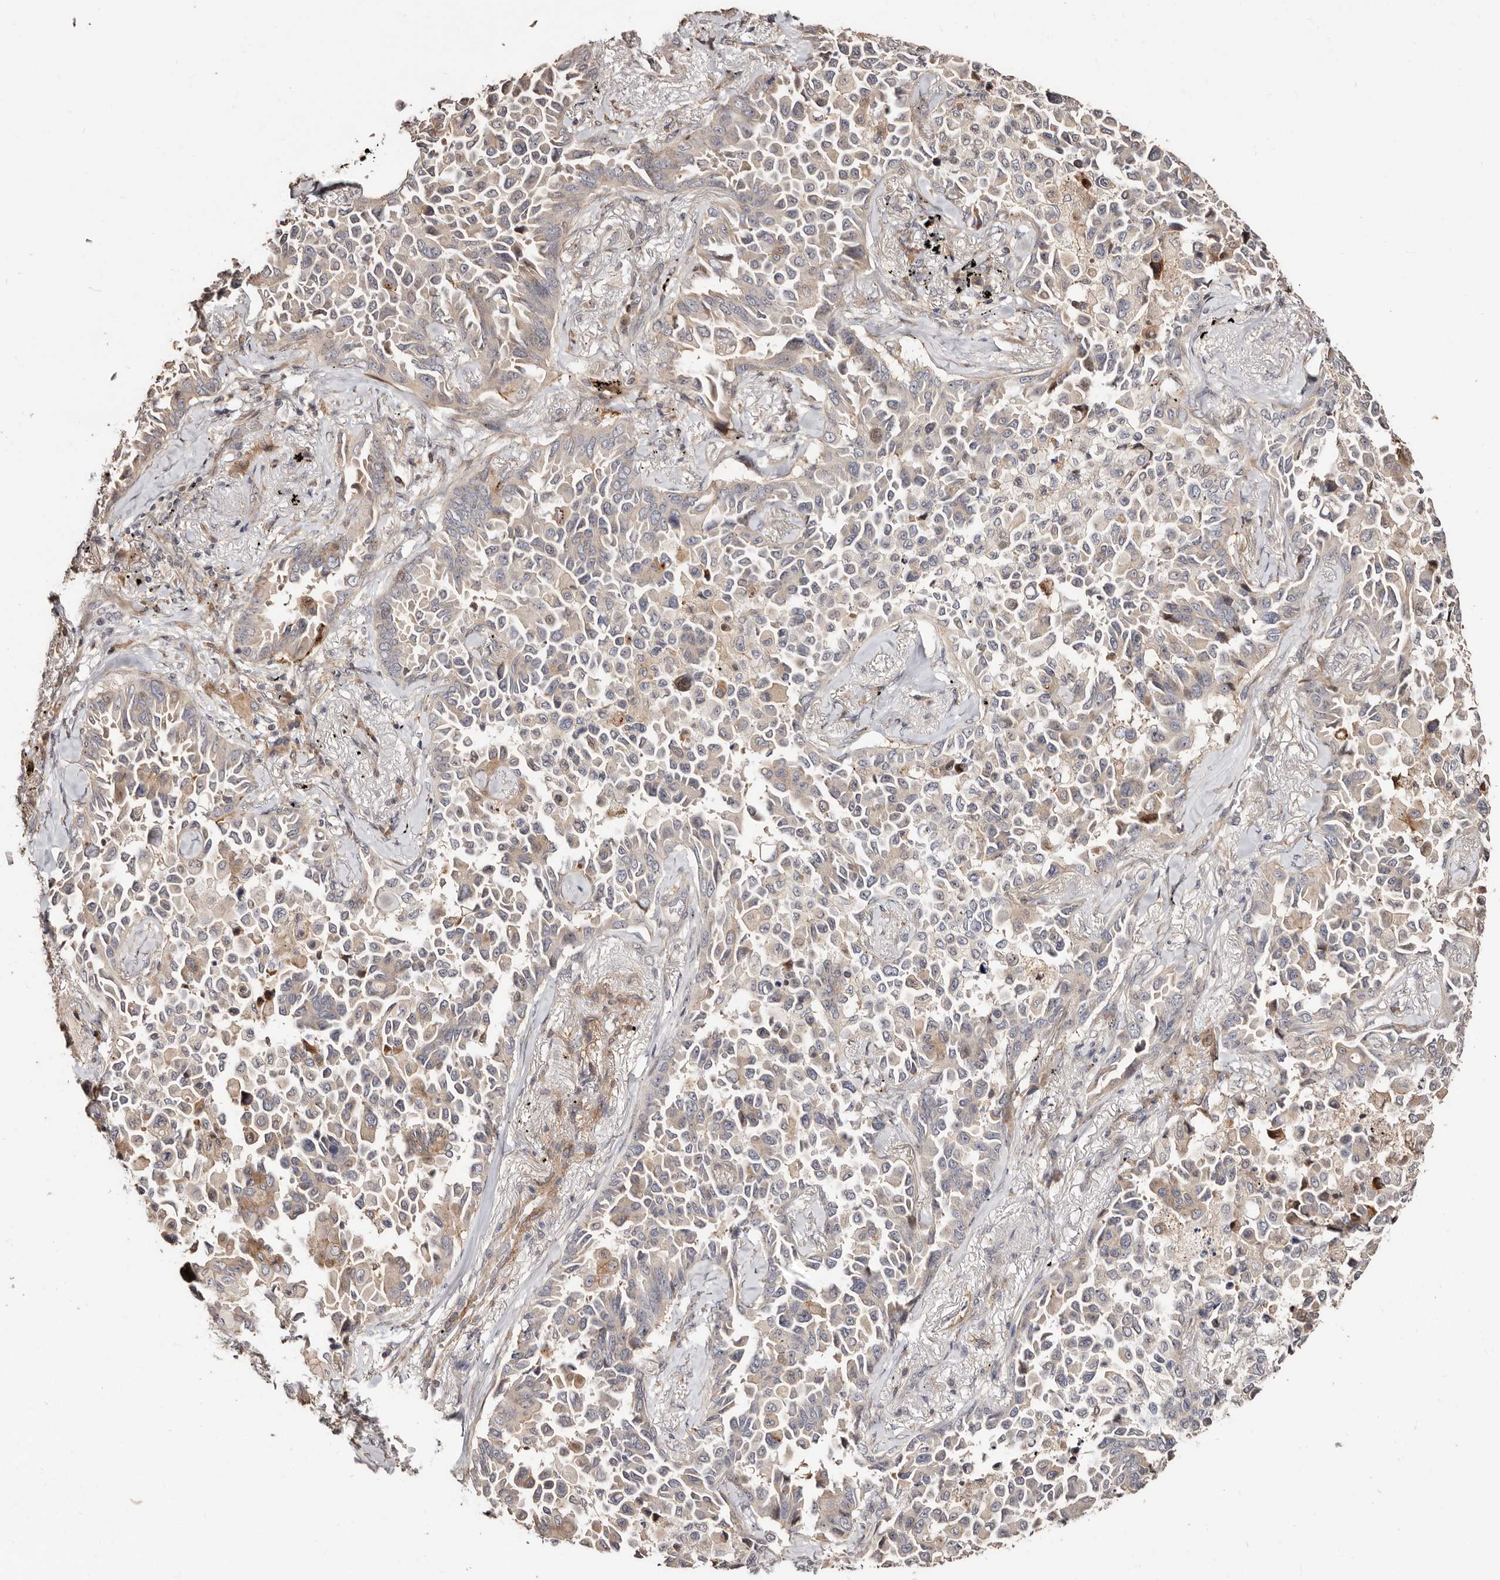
{"staining": {"intensity": "weak", "quantity": "<25%", "location": "cytoplasmic/membranous"}, "tissue": "lung cancer", "cell_type": "Tumor cells", "image_type": "cancer", "snomed": [{"axis": "morphology", "description": "Adenocarcinoma, NOS"}, {"axis": "topography", "description": "Lung"}], "caption": "A photomicrograph of lung cancer stained for a protein shows no brown staining in tumor cells.", "gene": "APOL6", "patient": {"sex": "female", "age": 67}}